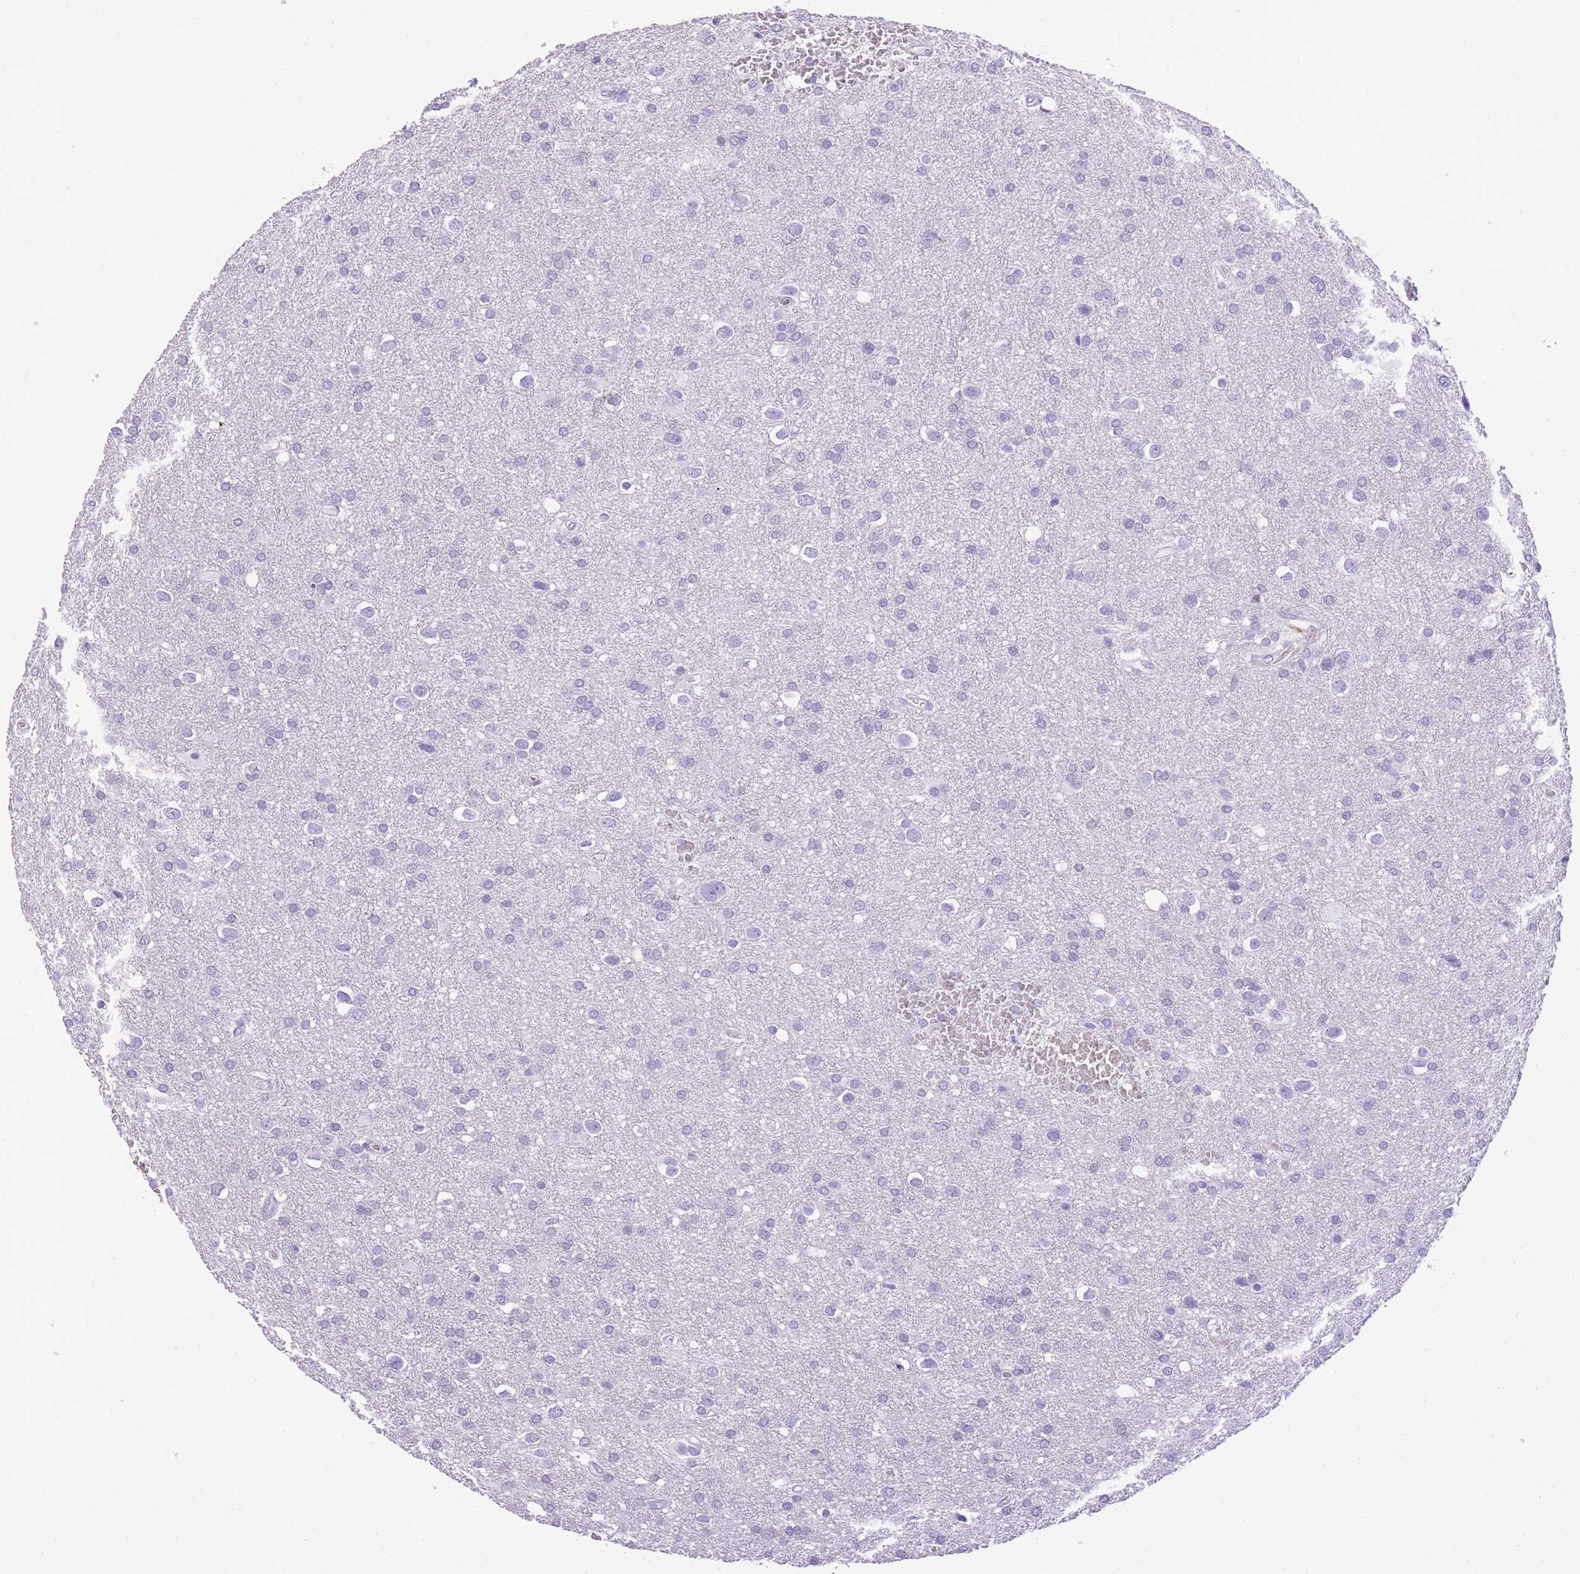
{"staining": {"intensity": "negative", "quantity": "none", "location": "none"}, "tissue": "glioma", "cell_type": "Tumor cells", "image_type": "cancer", "snomed": [{"axis": "morphology", "description": "Glioma, malignant, Low grade"}, {"axis": "topography", "description": "Brain"}], "caption": "A high-resolution micrograph shows IHC staining of glioma, which demonstrates no significant staining in tumor cells. (Brightfield microscopy of DAB (3,3'-diaminobenzidine) immunohistochemistry at high magnification).", "gene": "RADX", "patient": {"sex": "female", "age": 32}}